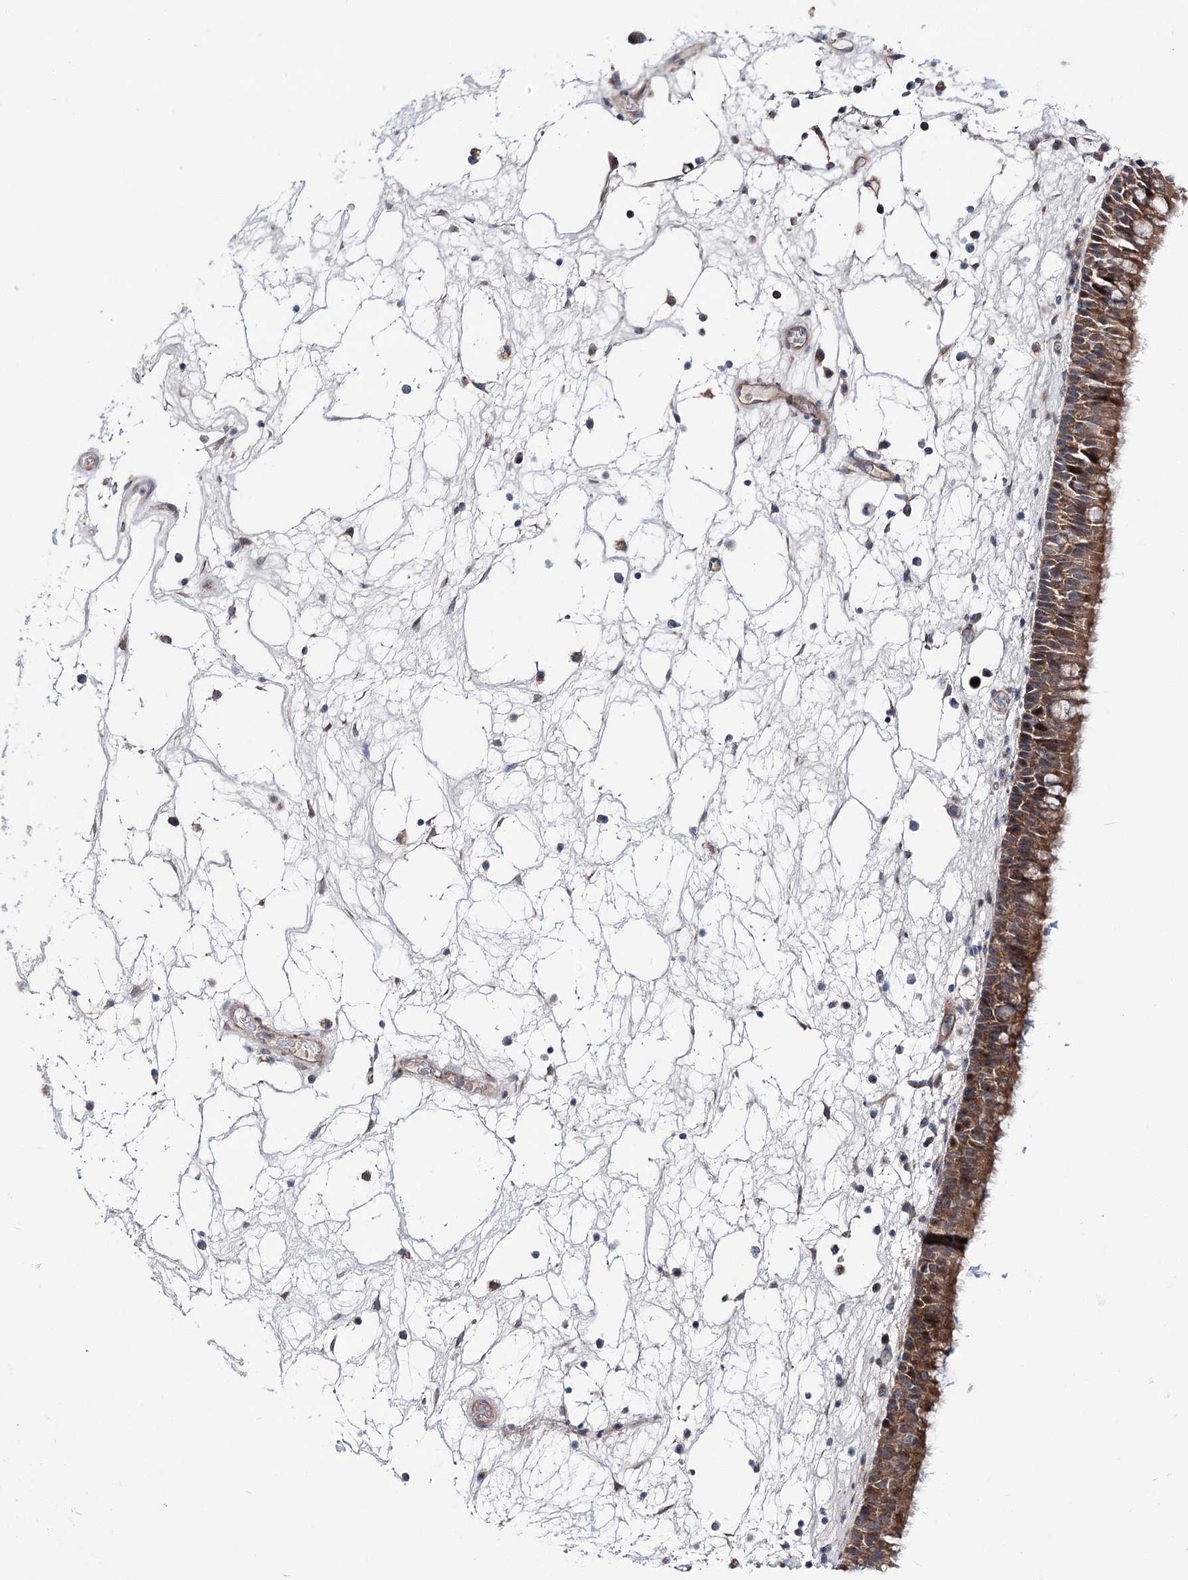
{"staining": {"intensity": "moderate", "quantity": ">75%", "location": "cytoplasmic/membranous"}, "tissue": "nasopharynx", "cell_type": "Respiratory epithelial cells", "image_type": "normal", "snomed": [{"axis": "morphology", "description": "Normal tissue, NOS"}, {"axis": "morphology", "description": "Inflammation, NOS"}, {"axis": "morphology", "description": "Malignant melanoma, Metastatic site"}, {"axis": "topography", "description": "Nasopharynx"}], "caption": "Immunohistochemical staining of normal nasopharynx reveals moderate cytoplasmic/membranous protein expression in approximately >75% of respiratory epithelial cells.", "gene": "ARHGAP32", "patient": {"sex": "male", "age": 70}}